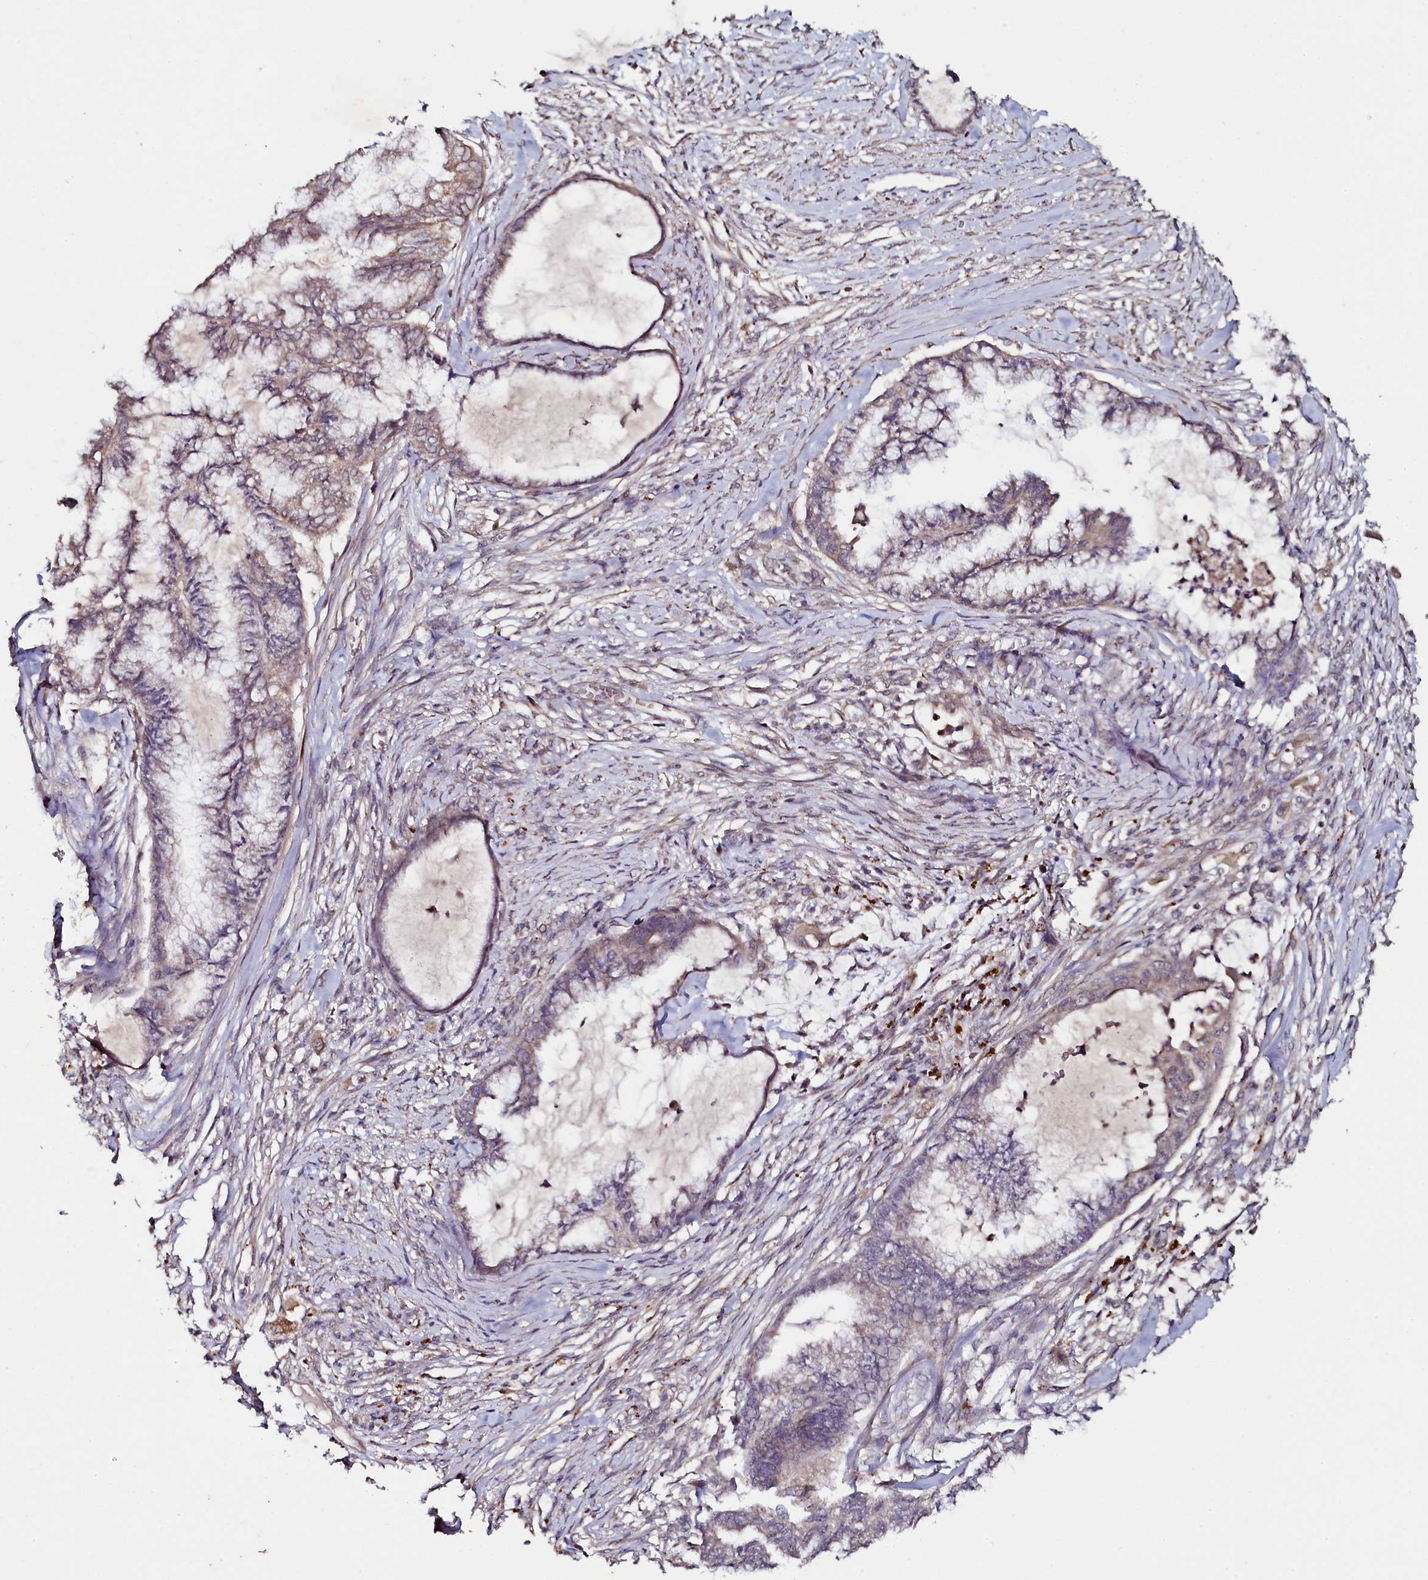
{"staining": {"intensity": "weak", "quantity": ">75%", "location": "cytoplasmic/membranous"}, "tissue": "endometrial cancer", "cell_type": "Tumor cells", "image_type": "cancer", "snomed": [{"axis": "morphology", "description": "Adenocarcinoma, NOS"}, {"axis": "topography", "description": "Endometrium"}], "caption": "The immunohistochemical stain labels weak cytoplasmic/membranous expression in tumor cells of endometrial cancer tissue.", "gene": "SEC24C", "patient": {"sex": "female", "age": 86}}